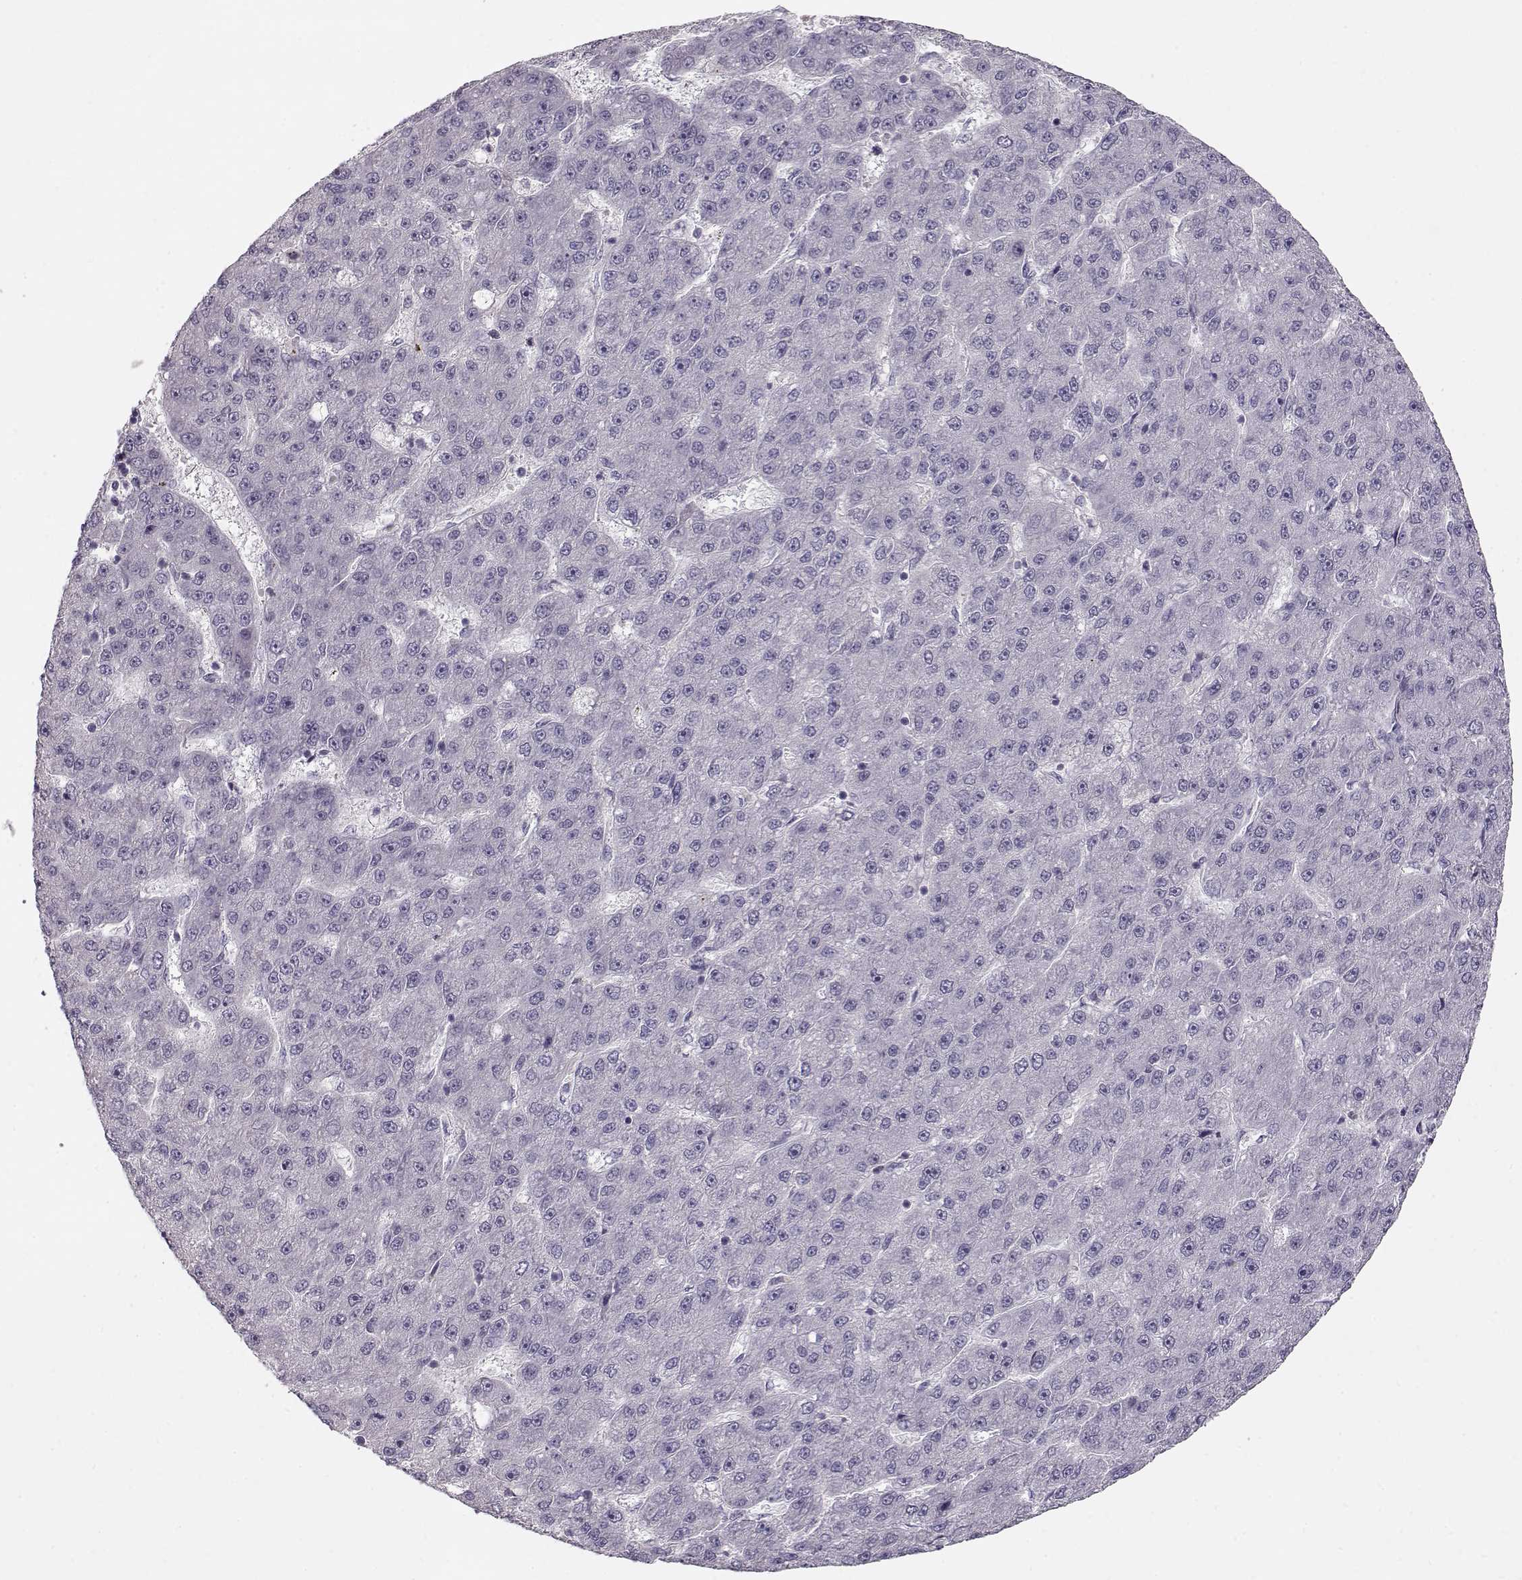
{"staining": {"intensity": "negative", "quantity": "none", "location": "none"}, "tissue": "liver cancer", "cell_type": "Tumor cells", "image_type": "cancer", "snomed": [{"axis": "morphology", "description": "Carcinoma, Hepatocellular, NOS"}, {"axis": "topography", "description": "Liver"}], "caption": "Immunohistochemistry of liver hepatocellular carcinoma shows no staining in tumor cells.", "gene": "GRK1", "patient": {"sex": "male", "age": 67}}